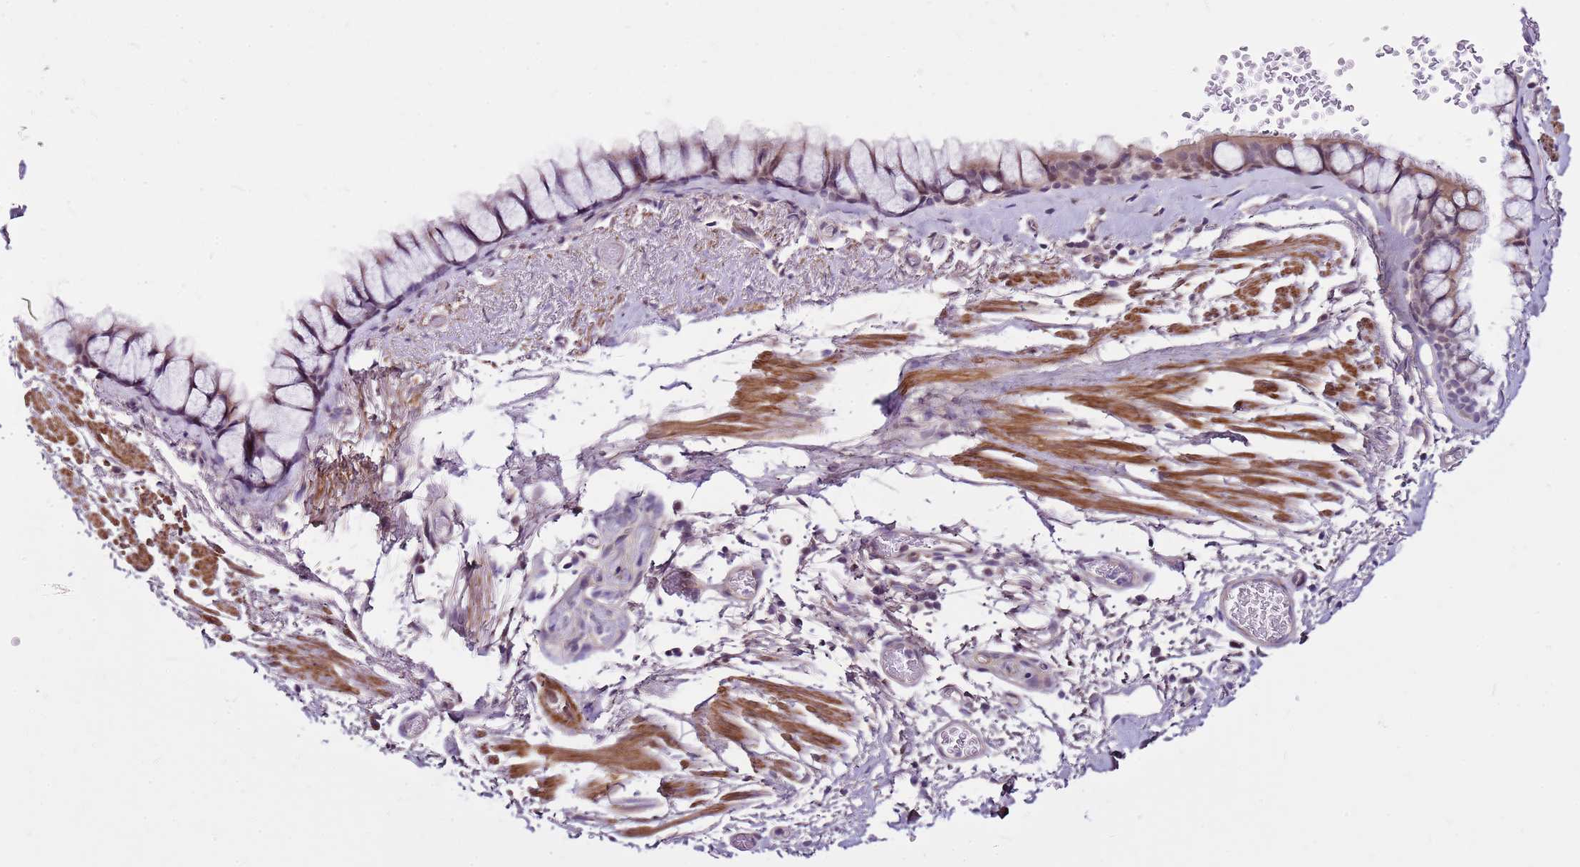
{"staining": {"intensity": "weak", "quantity": "25%-75%", "location": "cytoplasmic/membranous"}, "tissue": "bronchus", "cell_type": "Respiratory epithelial cells", "image_type": "normal", "snomed": [{"axis": "morphology", "description": "Normal tissue, NOS"}, {"axis": "topography", "description": "Bronchus"}], "caption": "Respiratory epithelial cells demonstrate weak cytoplasmic/membranous positivity in approximately 25%-75% of cells in benign bronchus. The protein is shown in brown color, while the nuclei are stained blue.", "gene": "POLE3", "patient": {"sex": "male", "age": 65}}